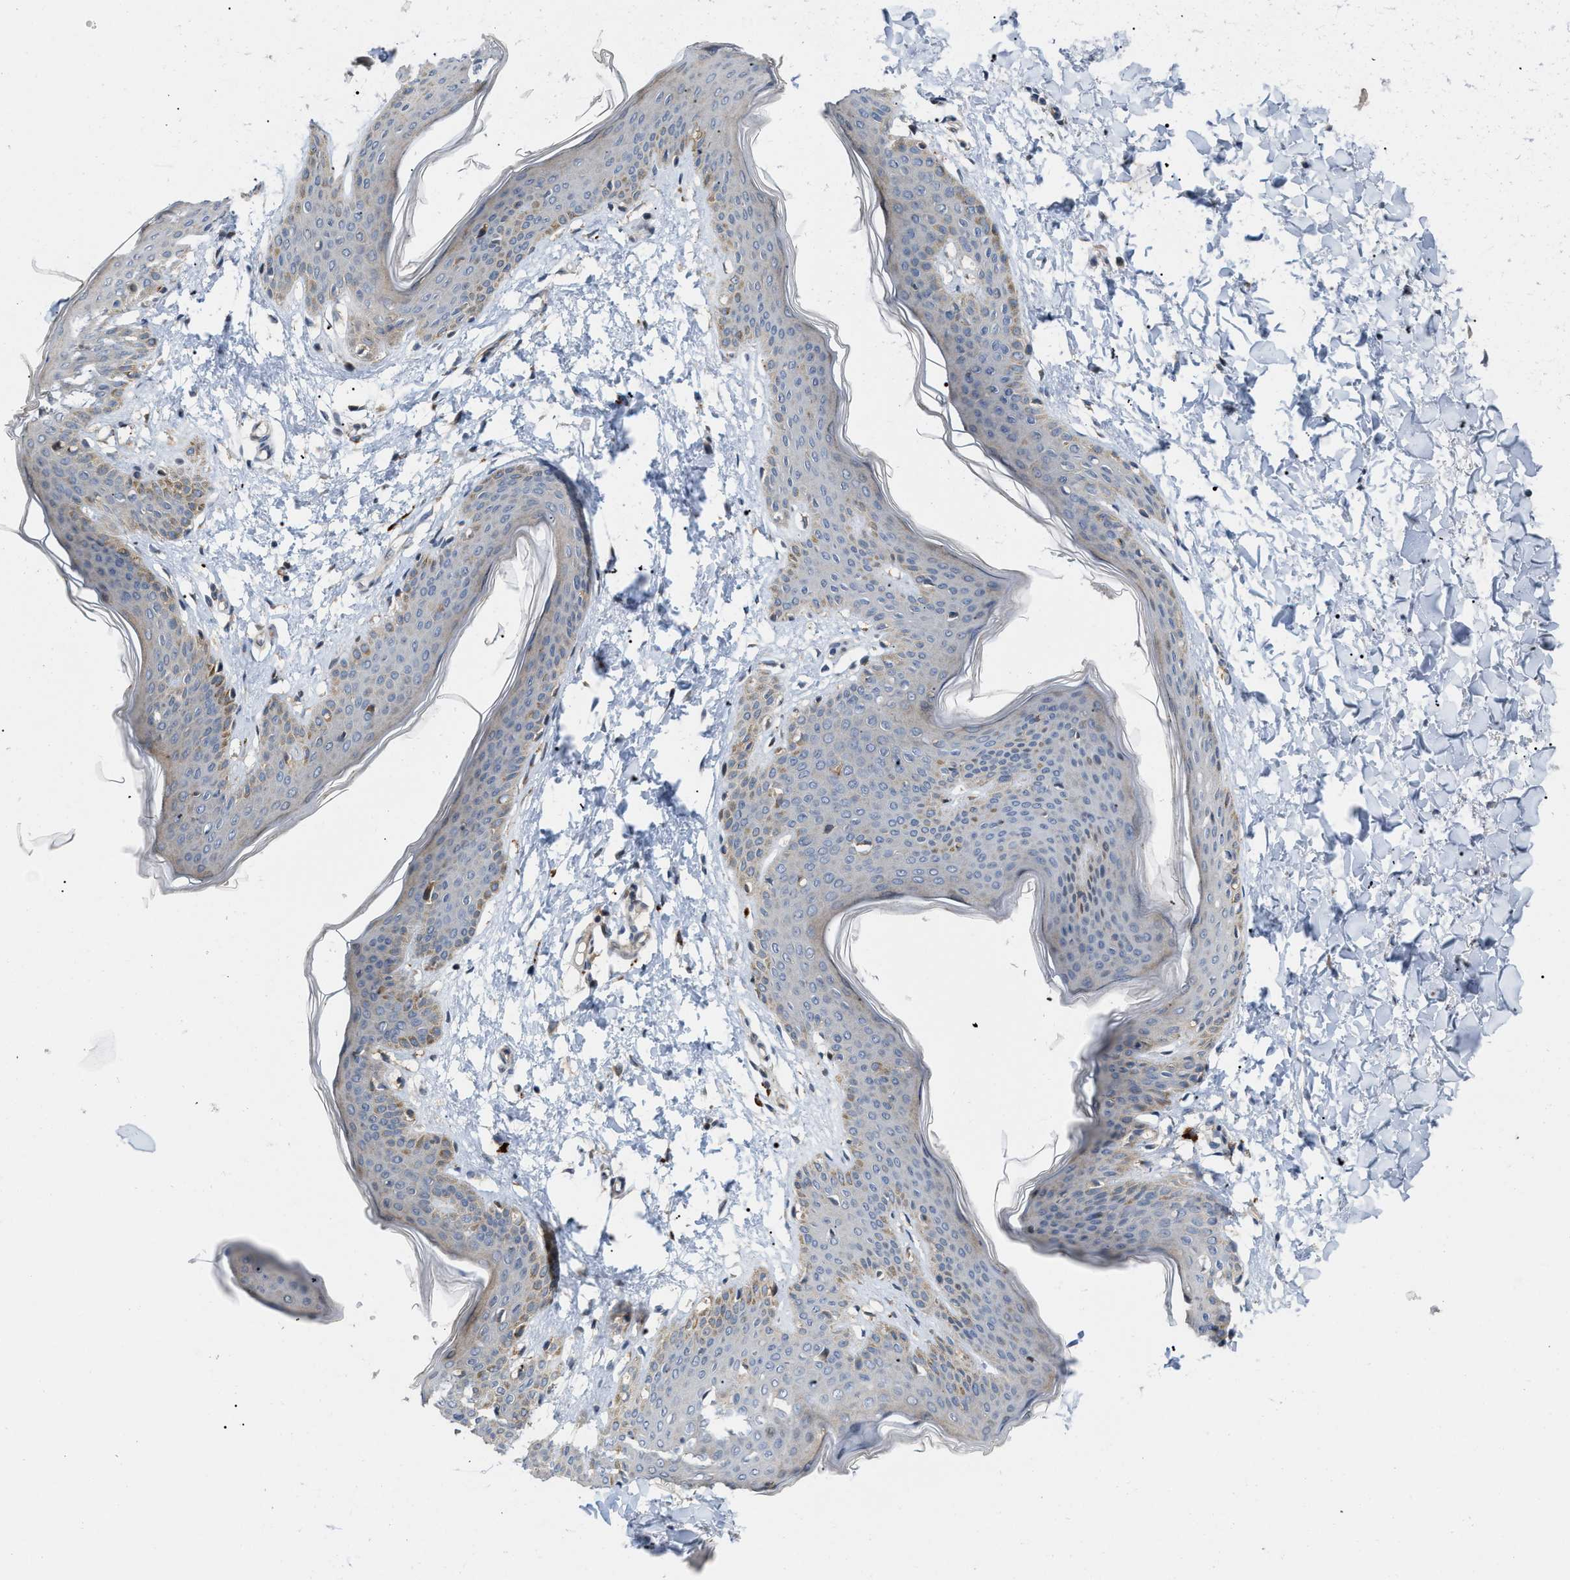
{"staining": {"intensity": "negative", "quantity": "none", "location": "none"}, "tissue": "skin", "cell_type": "Fibroblasts", "image_type": "normal", "snomed": [{"axis": "morphology", "description": "Normal tissue, NOS"}, {"axis": "topography", "description": "Skin"}], "caption": "Immunohistochemical staining of unremarkable skin shows no significant staining in fibroblasts. (DAB IHC with hematoxylin counter stain).", "gene": "CSNK1A1", "patient": {"sex": "female", "age": 17}}